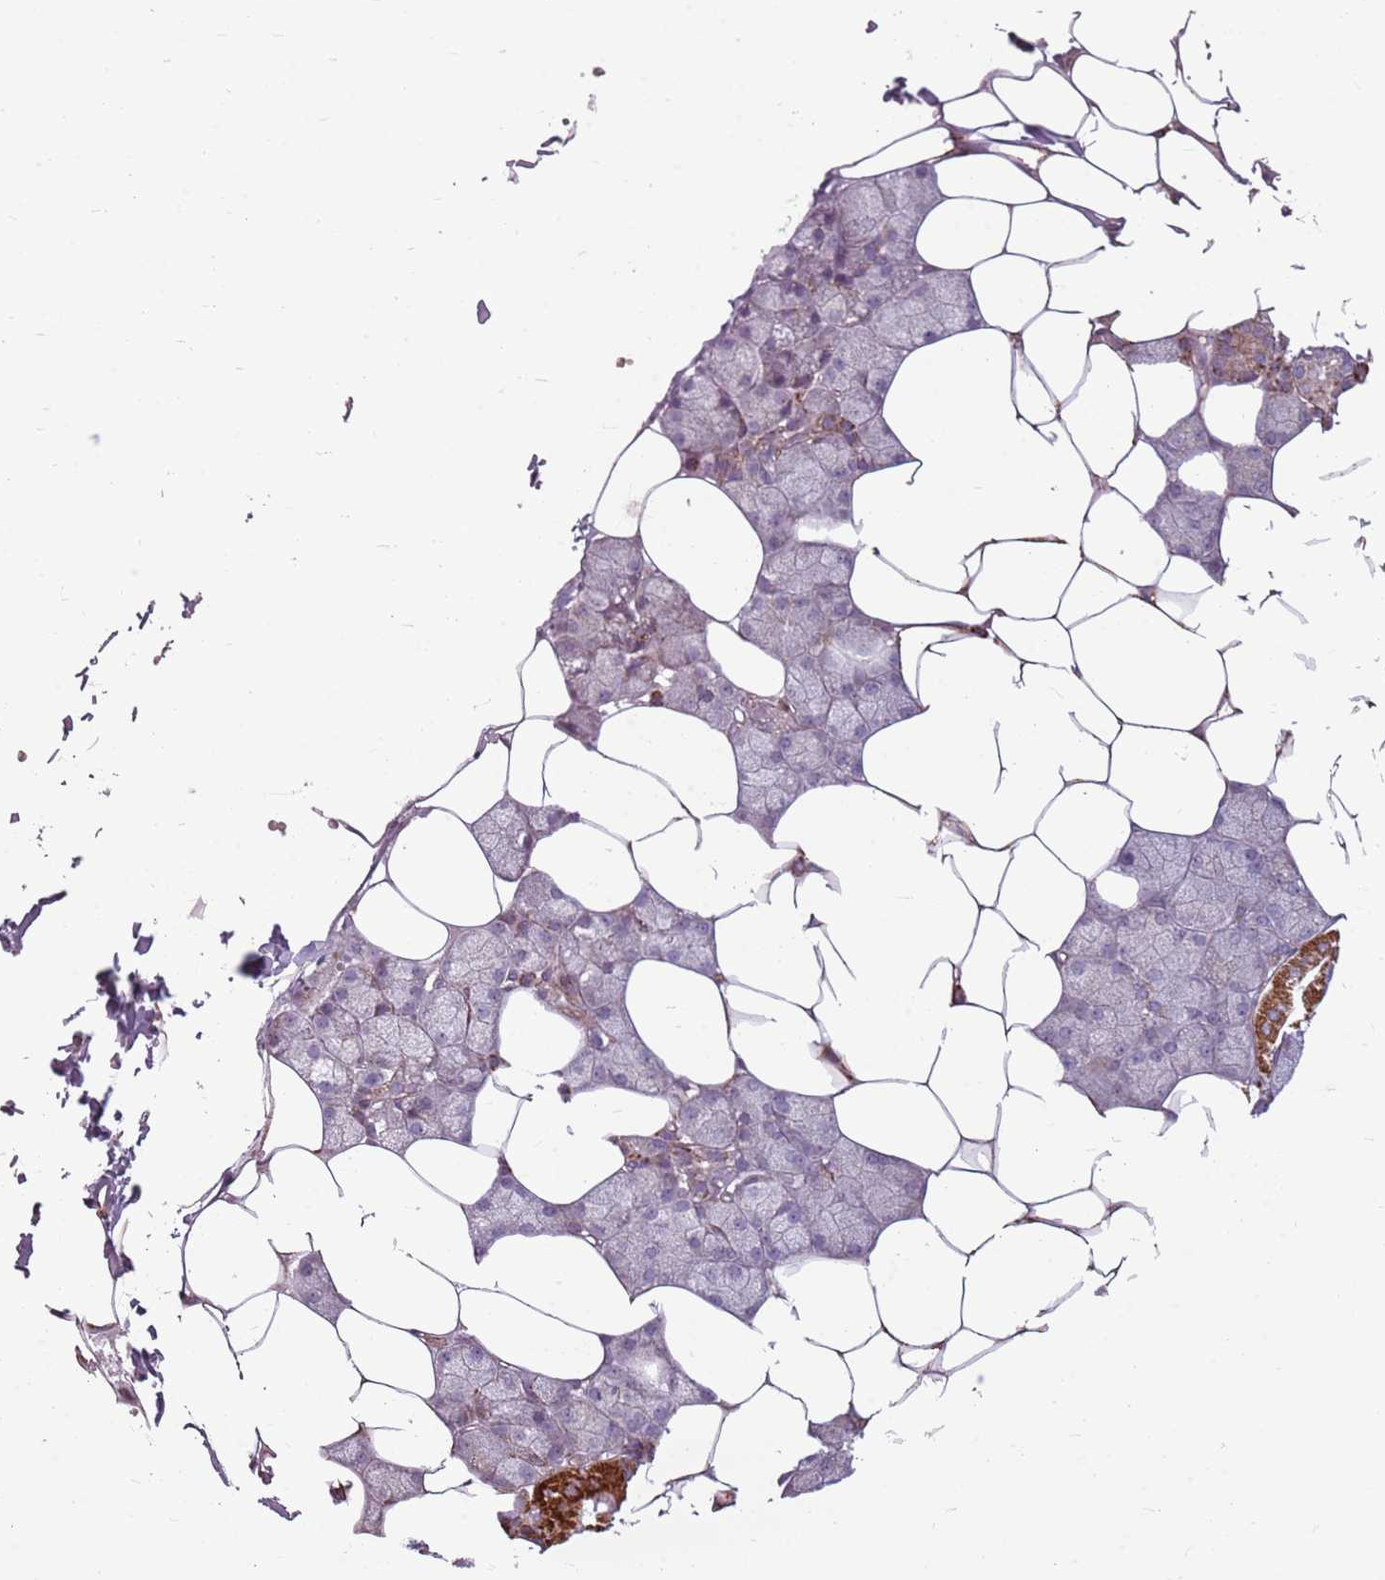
{"staining": {"intensity": "strong", "quantity": "25%-75%", "location": "cytoplasmic/membranous"}, "tissue": "salivary gland", "cell_type": "Glandular cells", "image_type": "normal", "snomed": [{"axis": "morphology", "description": "Normal tissue, NOS"}, {"axis": "topography", "description": "Salivary gland"}], "caption": "Brown immunohistochemical staining in unremarkable salivary gland reveals strong cytoplasmic/membranous positivity in about 25%-75% of glandular cells. The protein of interest is shown in brown color, while the nuclei are stained blue.", "gene": "ZNF530", "patient": {"sex": "male", "age": 62}}